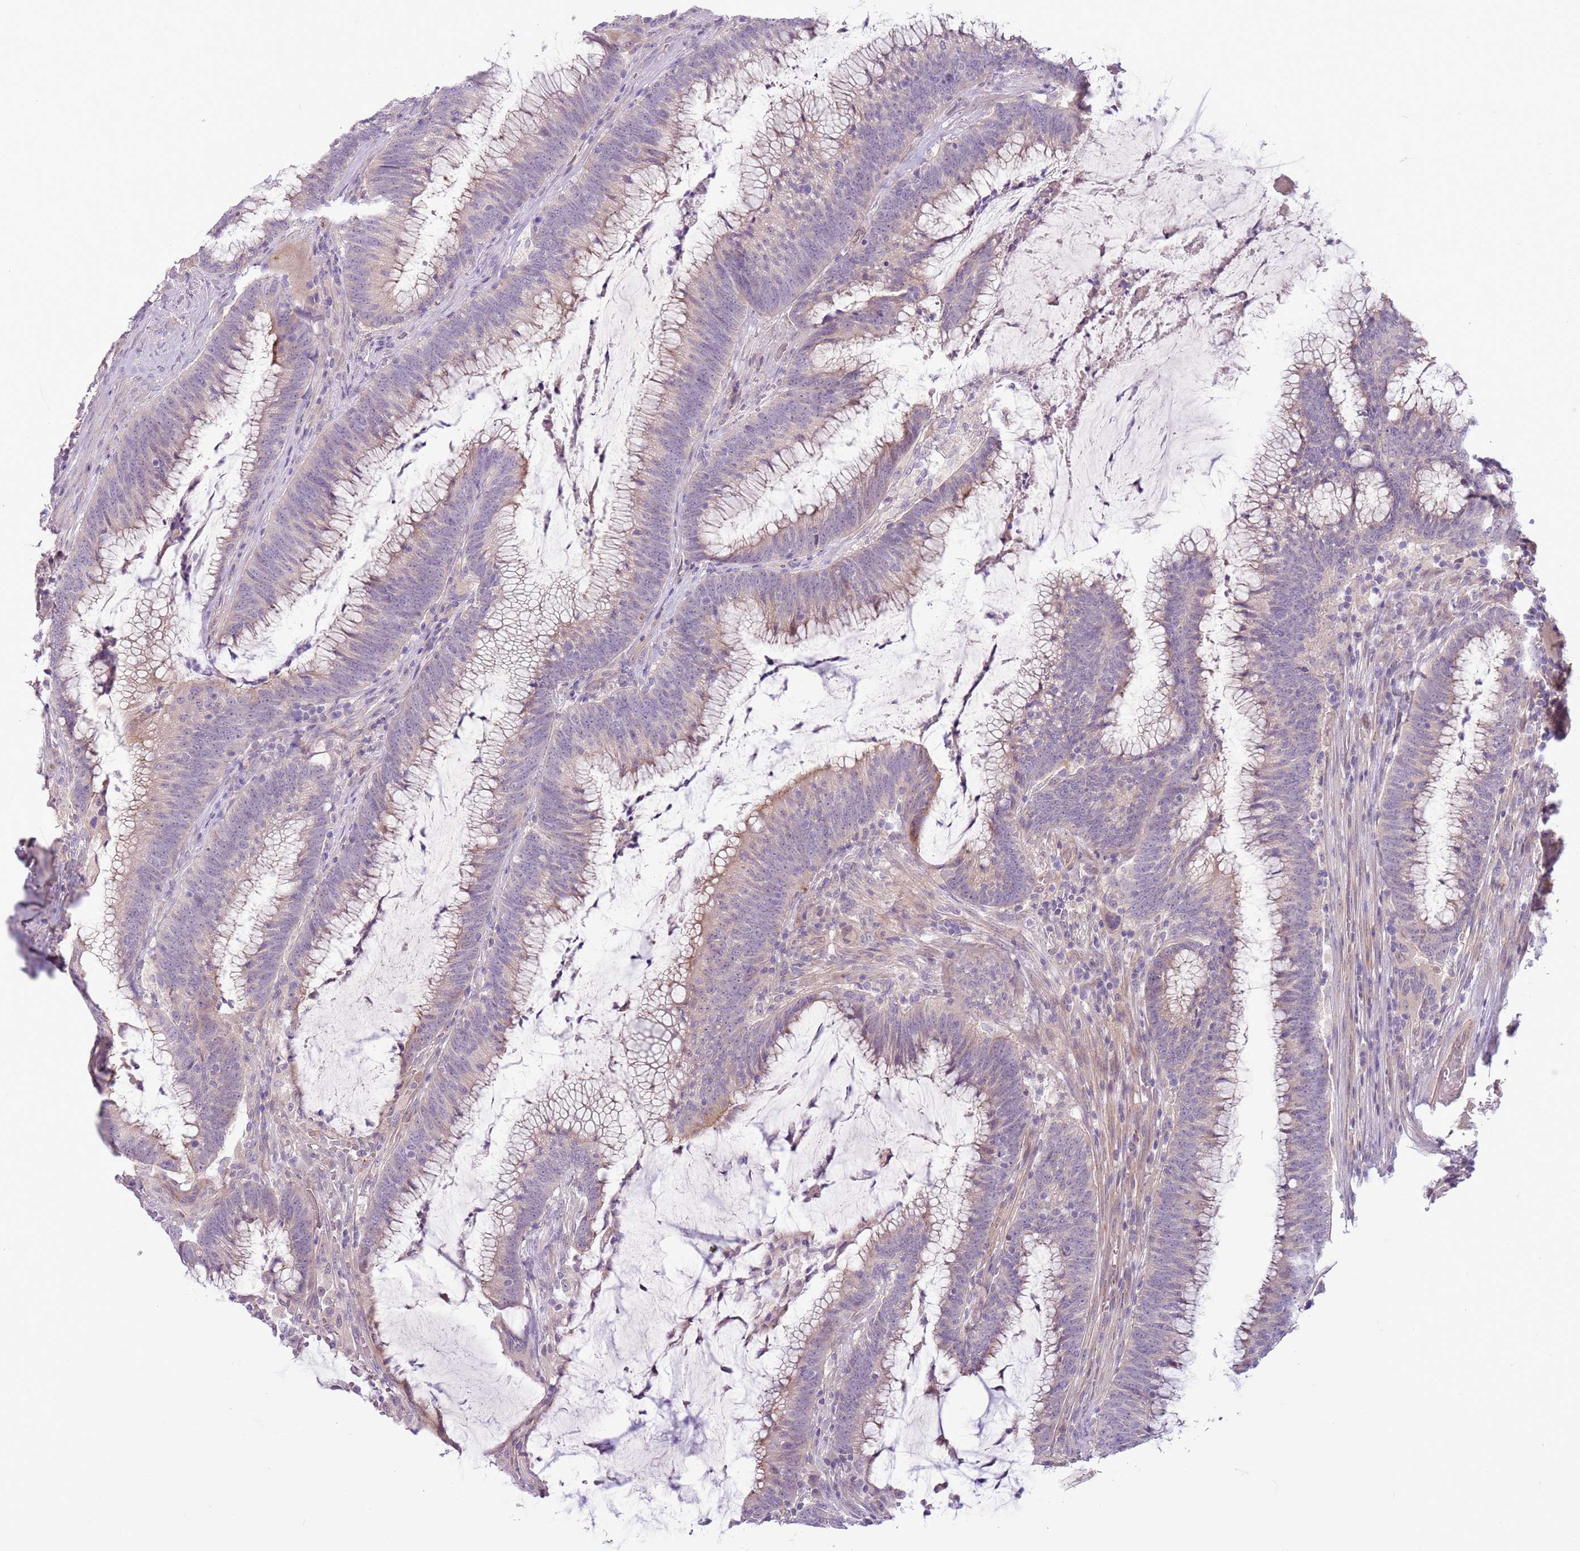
{"staining": {"intensity": "weak", "quantity": "25%-75%", "location": "cytoplasmic/membranous"}, "tissue": "colorectal cancer", "cell_type": "Tumor cells", "image_type": "cancer", "snomed": [{"axis": "morphology", "description": "Adenocarcinoma, NOS"}, {"axis": "topography", "description": "Rectum"}], "caption": "Immunohistochemistry micrograph of neoplastic tissue: adenocarcinoma (colorectal) stained using IHC shows low levels of weak protein expression localized specifically in the cytoplasmic/membranous of tumor cells, appearing as a cytoplasmic/membranous brown color.", "gene": "MRO", "patient": {"sex": "female", "age": 77}}